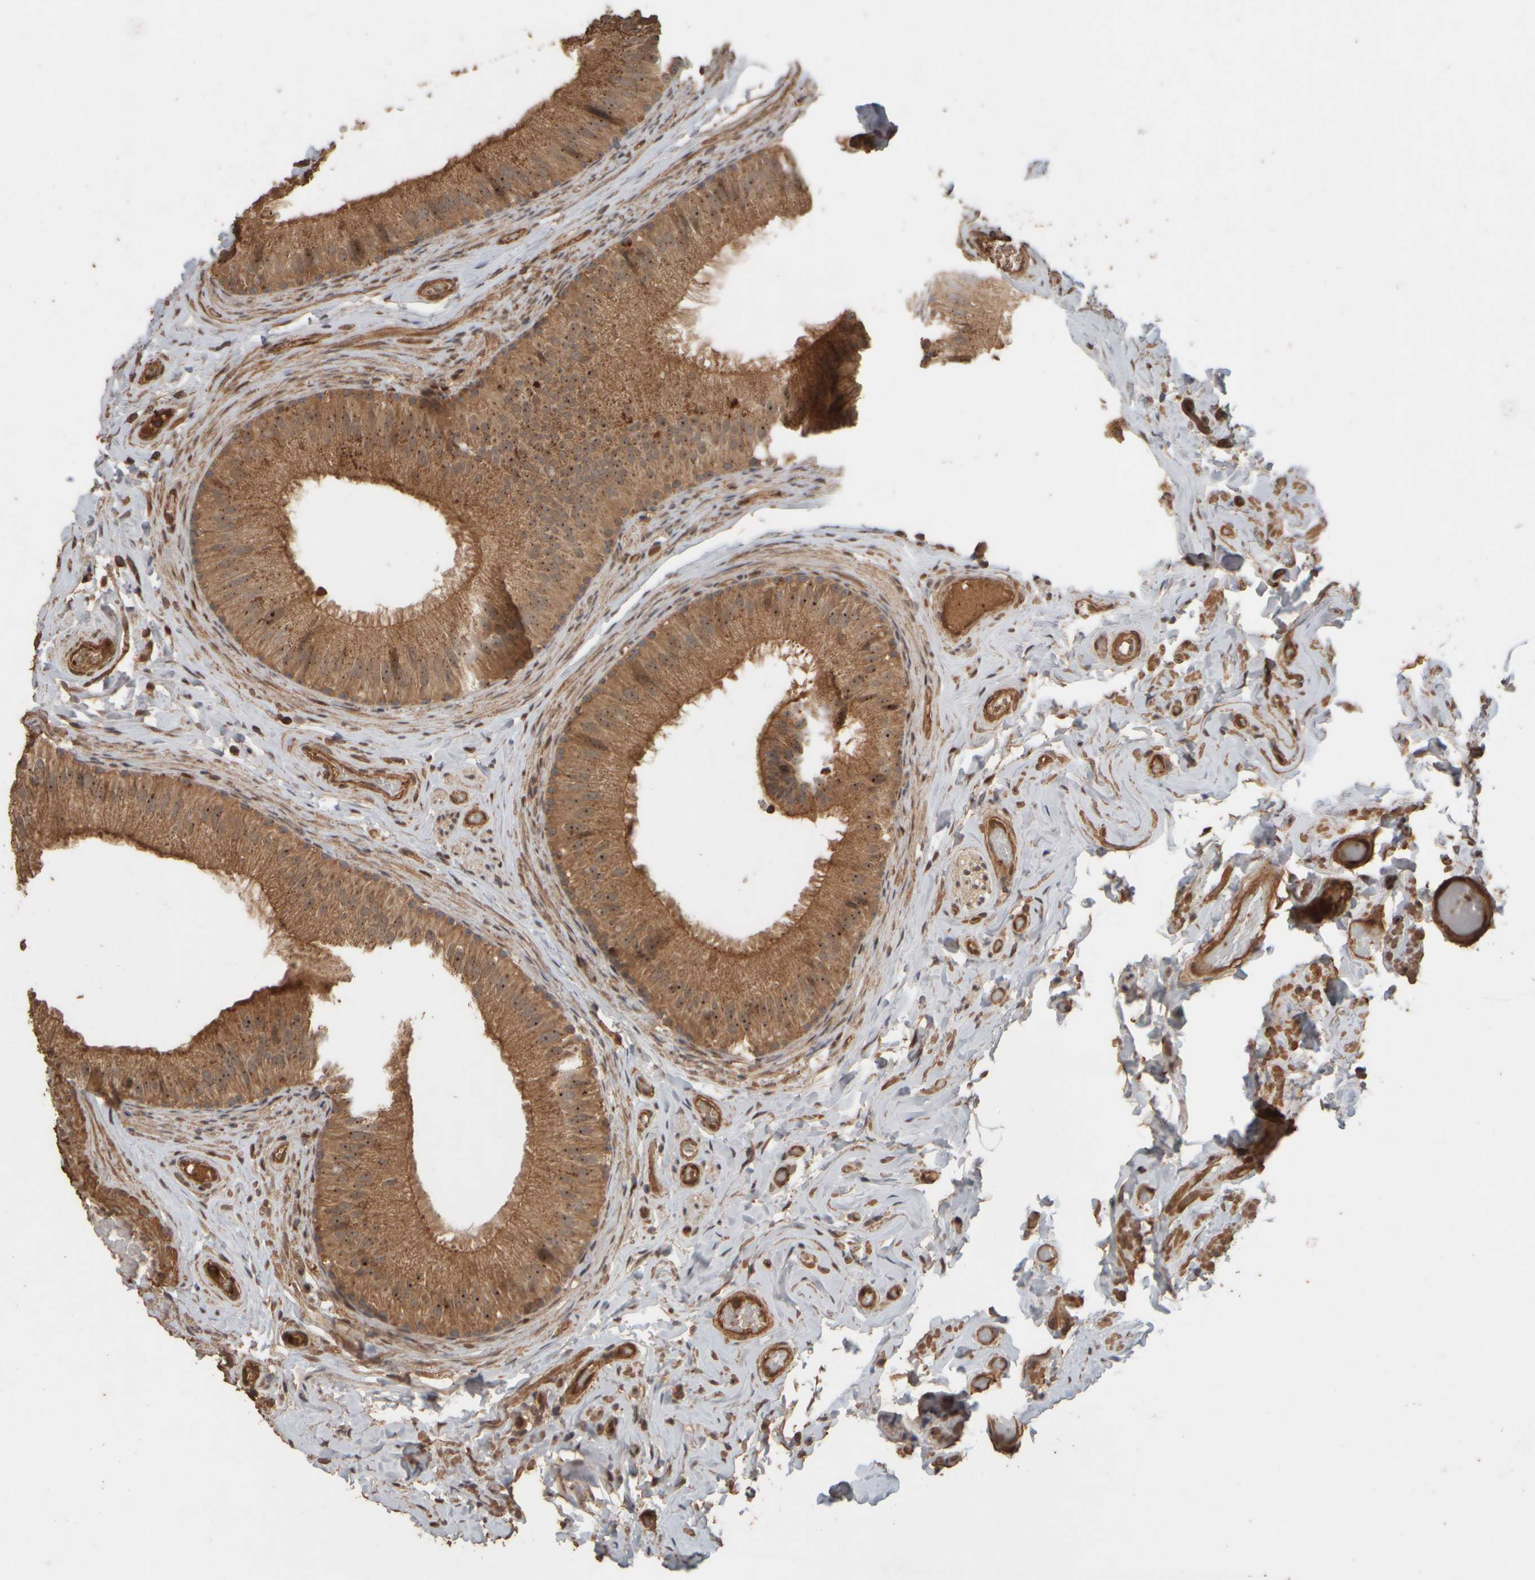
{"staining": {"intensity": "moderate", "quantity": ">75%", "location": "cytoplasmic/membranous,nuclear"}, "tissue": "epididymis", "cell_type": "Glandular cells", "image_type": "normal", "snomed": [{"axis": "morphology", "description": "Normal tissue, NOS"}, {"axis": "topography", "description": "Vascular tissue"}, {"axis": "topography", "description": "Epididymis"}], "caption": "Immunohistochemistry micrograph of normal epididymis: human epididymis stained using immunohistochemistry (IHC) exhibits medium levels of moderate protein expression localized specifically in the cytoplasmic/membranous,nuclear of glandular cells, appearing as a cytoplasmic/membranous,nuclear brown color.", "gene": "SPHK1", "patient": {"sex": "male", "age": 49}}